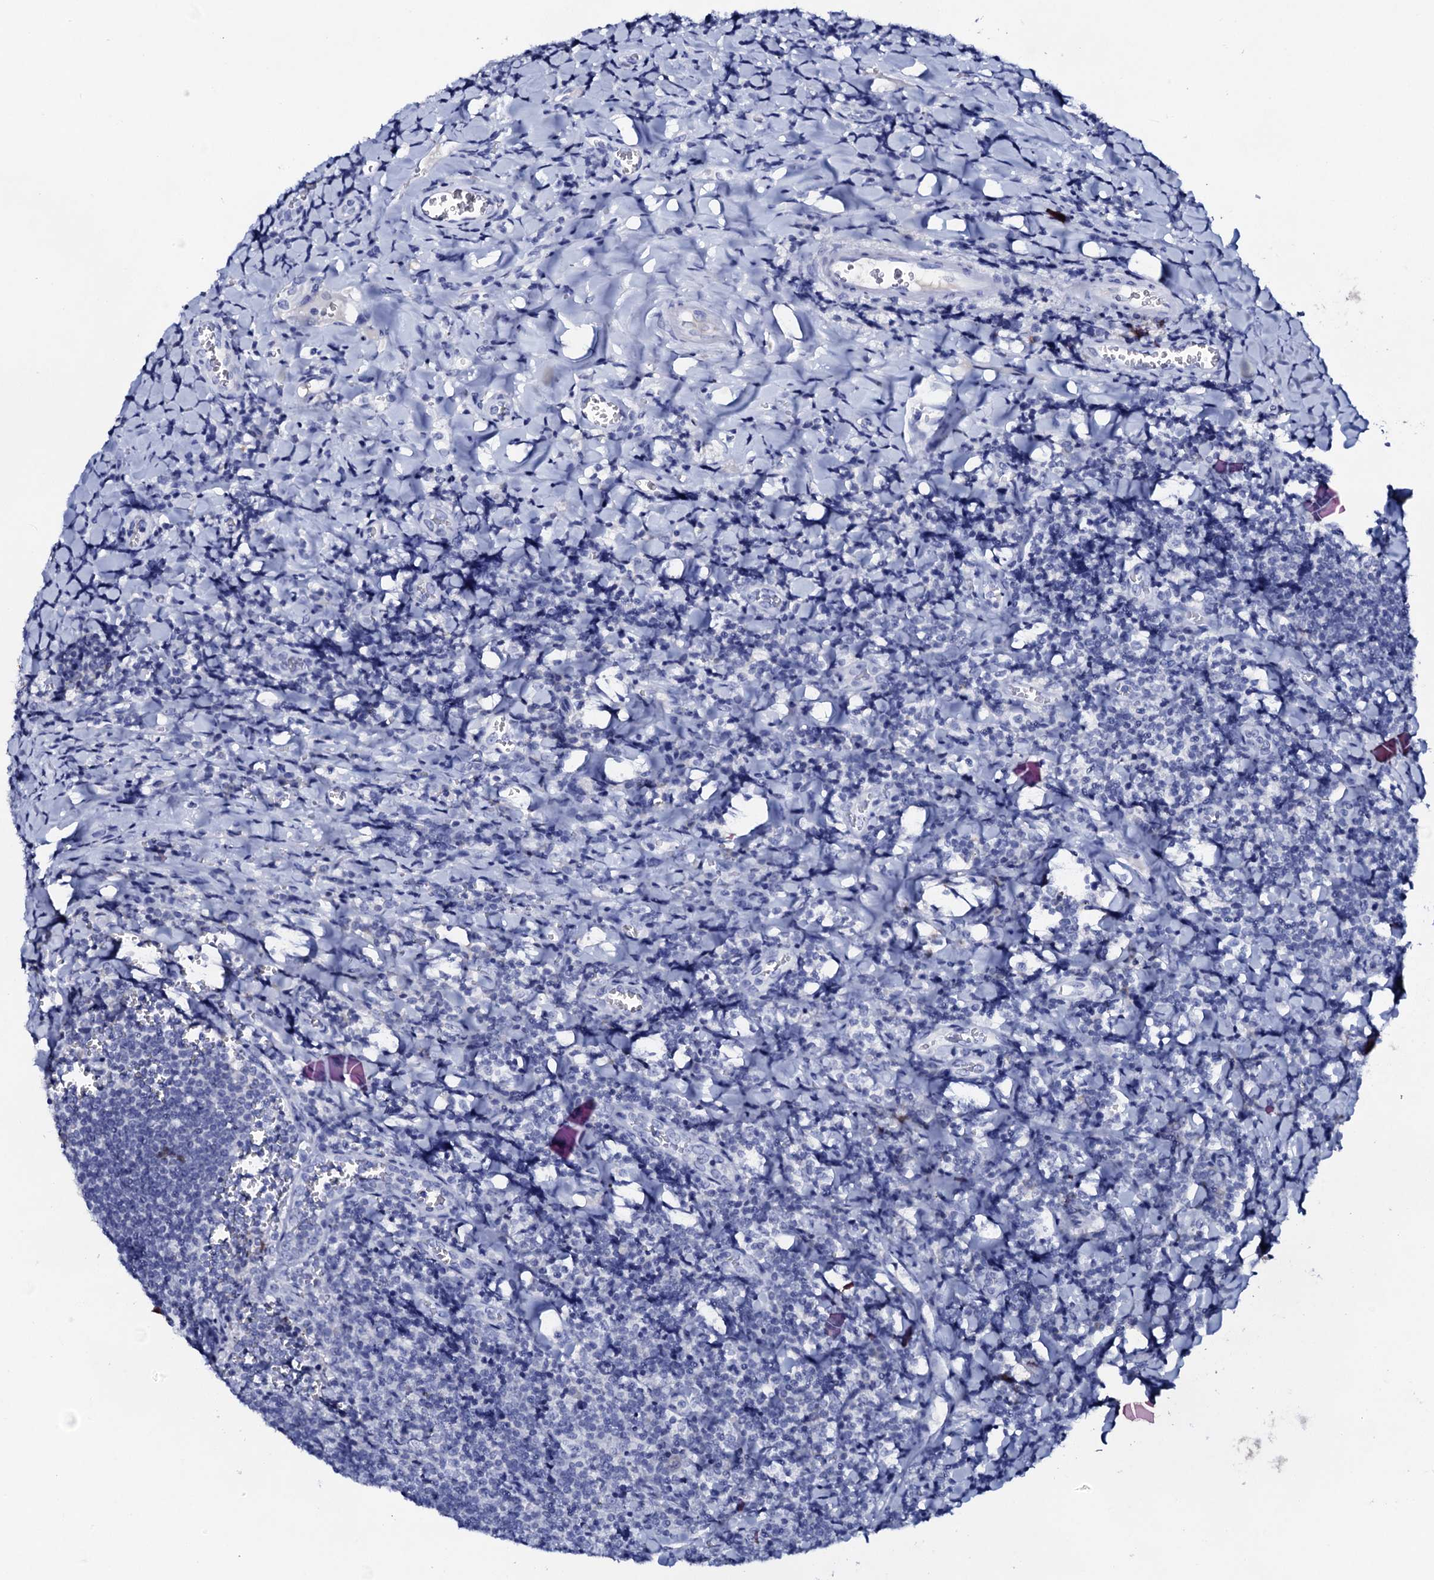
{"staining": {"intensity": "negative", "quantity": "none", "location": "none"}, "tissue": "tonsil", "cell_type": "Germinal center cells", "image_type": "normal", "snomed": [{"axis": "morphology", "description": "Normal tissue, NOS"}, {"axis": "topography", "description": "Tonsil"}], "caption": "Immunohistochemistry micrograph of unremarkable tonsil: human tonsil stained with DAB (3,3'-diaminobenzidine) reveals no significant protein expression in germinal center cells. (DAB (3,3'-diaminobenzidine) immunohistochemistry (IHC) with hematoxylin counter stain).", "gene": "FBXL16", "patient": {"sex": "male", "age": 27}}